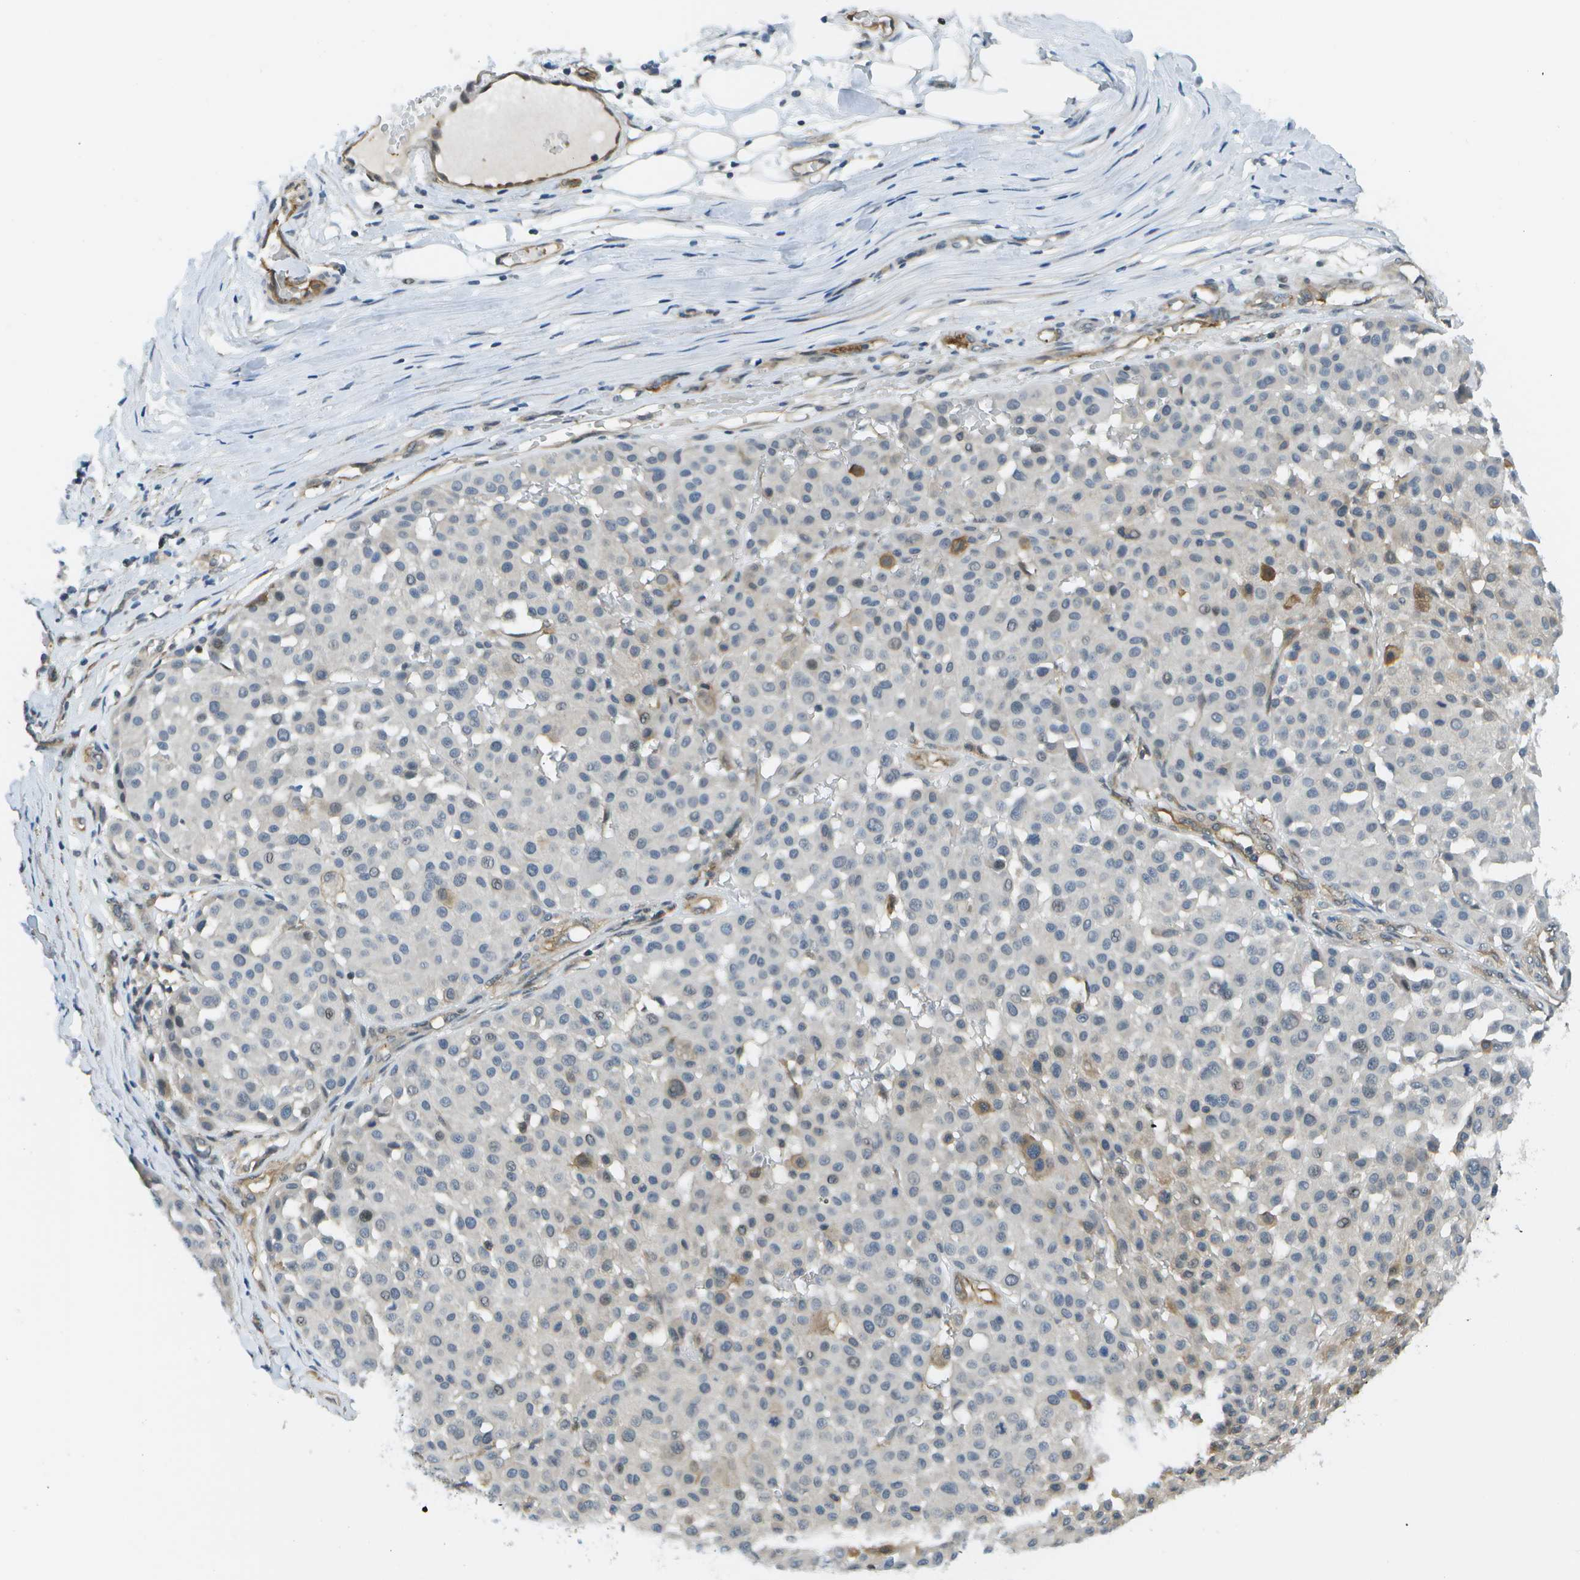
{"staining": {"intensity": "negative", "quantity": "none", "location": "none"}, "tissue": "melanoma", "cell_type": "Tumor cells", "image_type": "cancer", "snomed": [{"axis": "morphology", "description": "Malignant melanoma, Metastatic site"}, {"axis": "topography", "description": "Soft tissue"}], "caption": "DAB (3,3'-diaminobenzidine) immunohistochemical staining of melanoma exhibits no significant positivity in tumor cells.", "gene": "KIAA0040", "patient": {"sex": "male", "age": 41}}